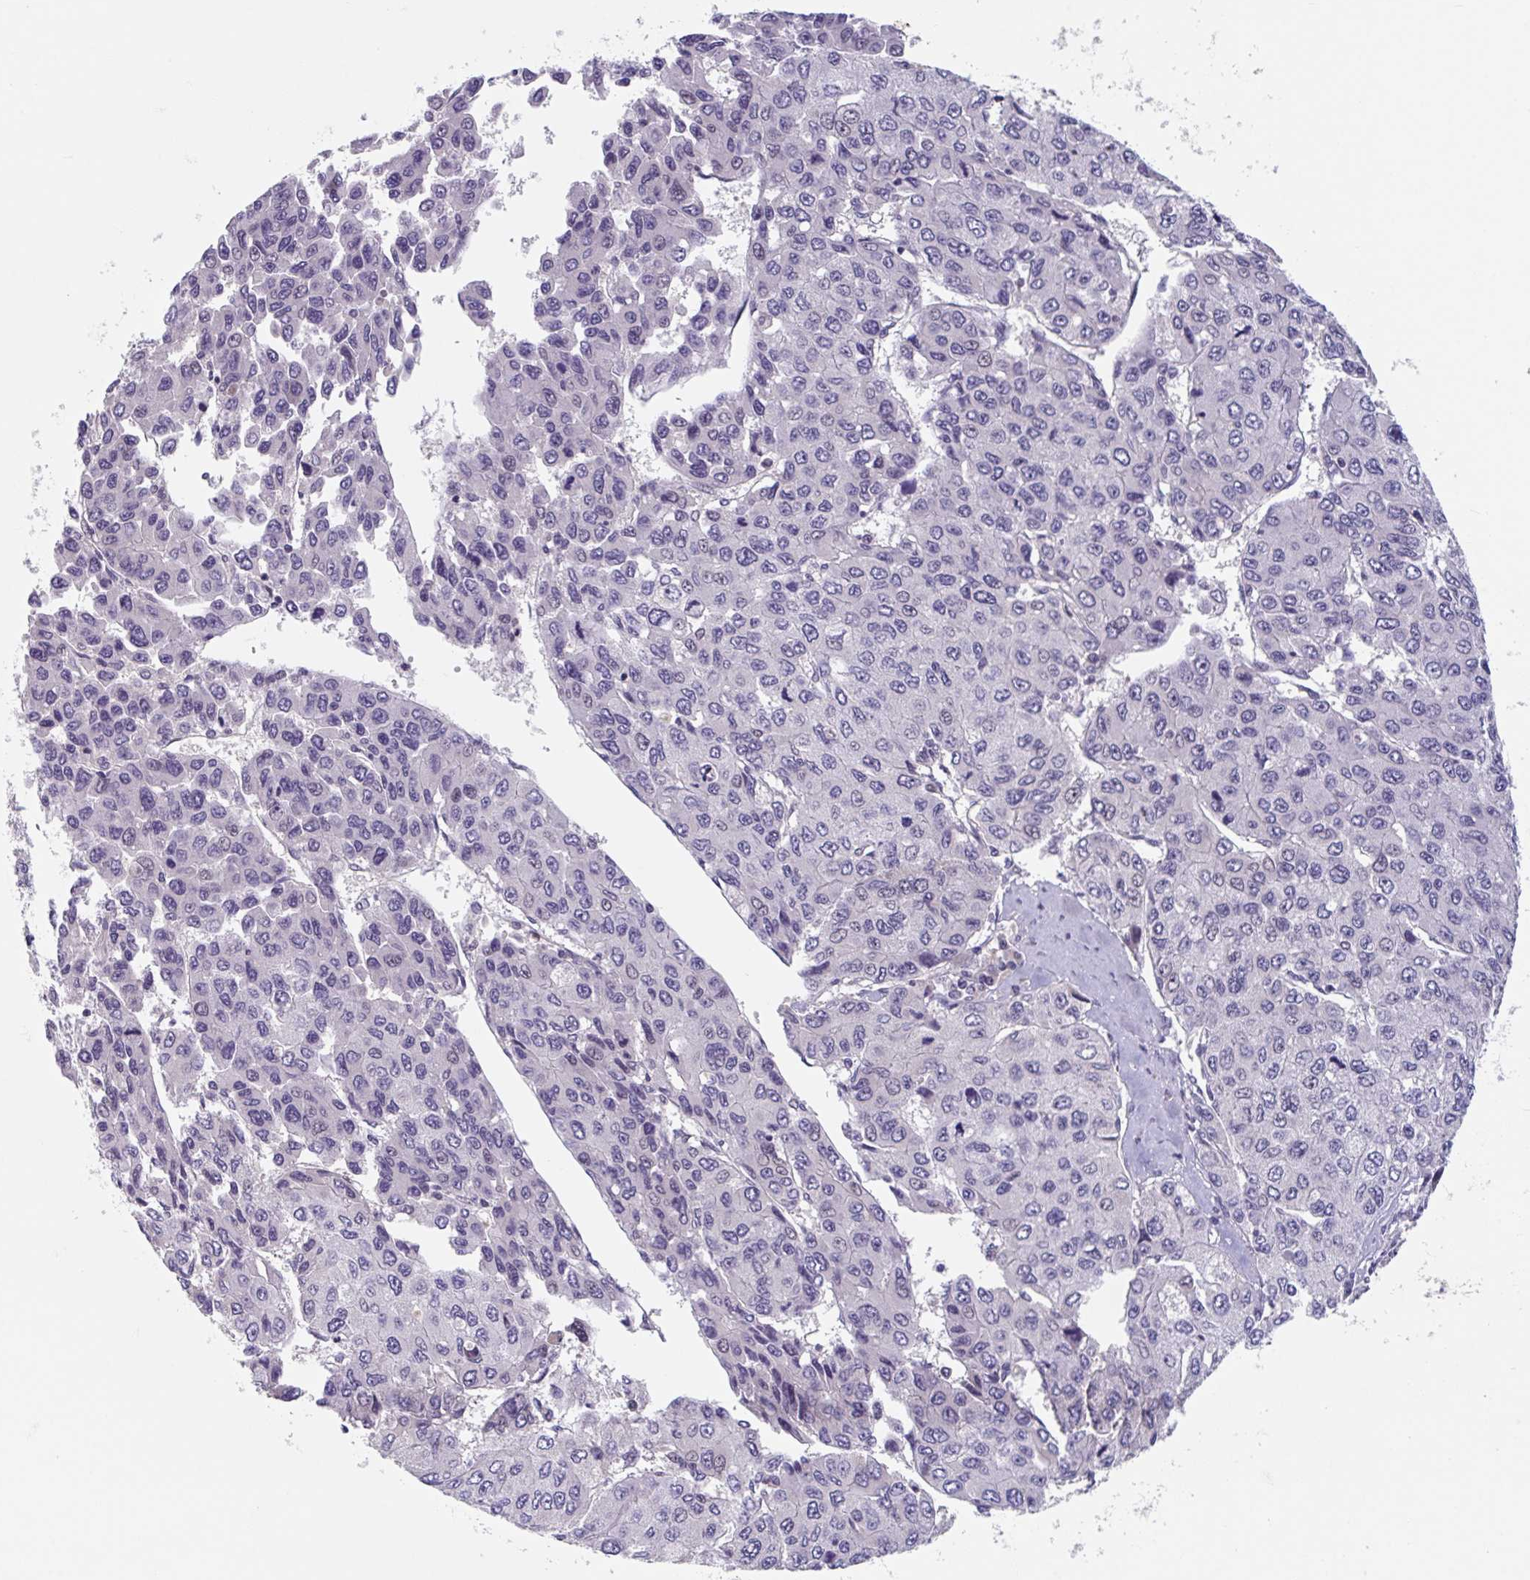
{"staining": {"intensity": "negative", "quantity": "none", "location": "none"}, "tissue": "liver cancer", "cell_type": "Tumor cells", "image_type": "cancer", "snomed": [{"axis": "morphology", "description": "Carcinoma, Hepatocellular, NOS"}, {"axis": "topography", "description": "Liver"}], "caption": "This is a photomicrograph of immunohistochemistry staining of liver cancer, which shows no staining in tumor cells.", "gene": "RIOK1", "patient": {"sex": "female", "age": 66}}